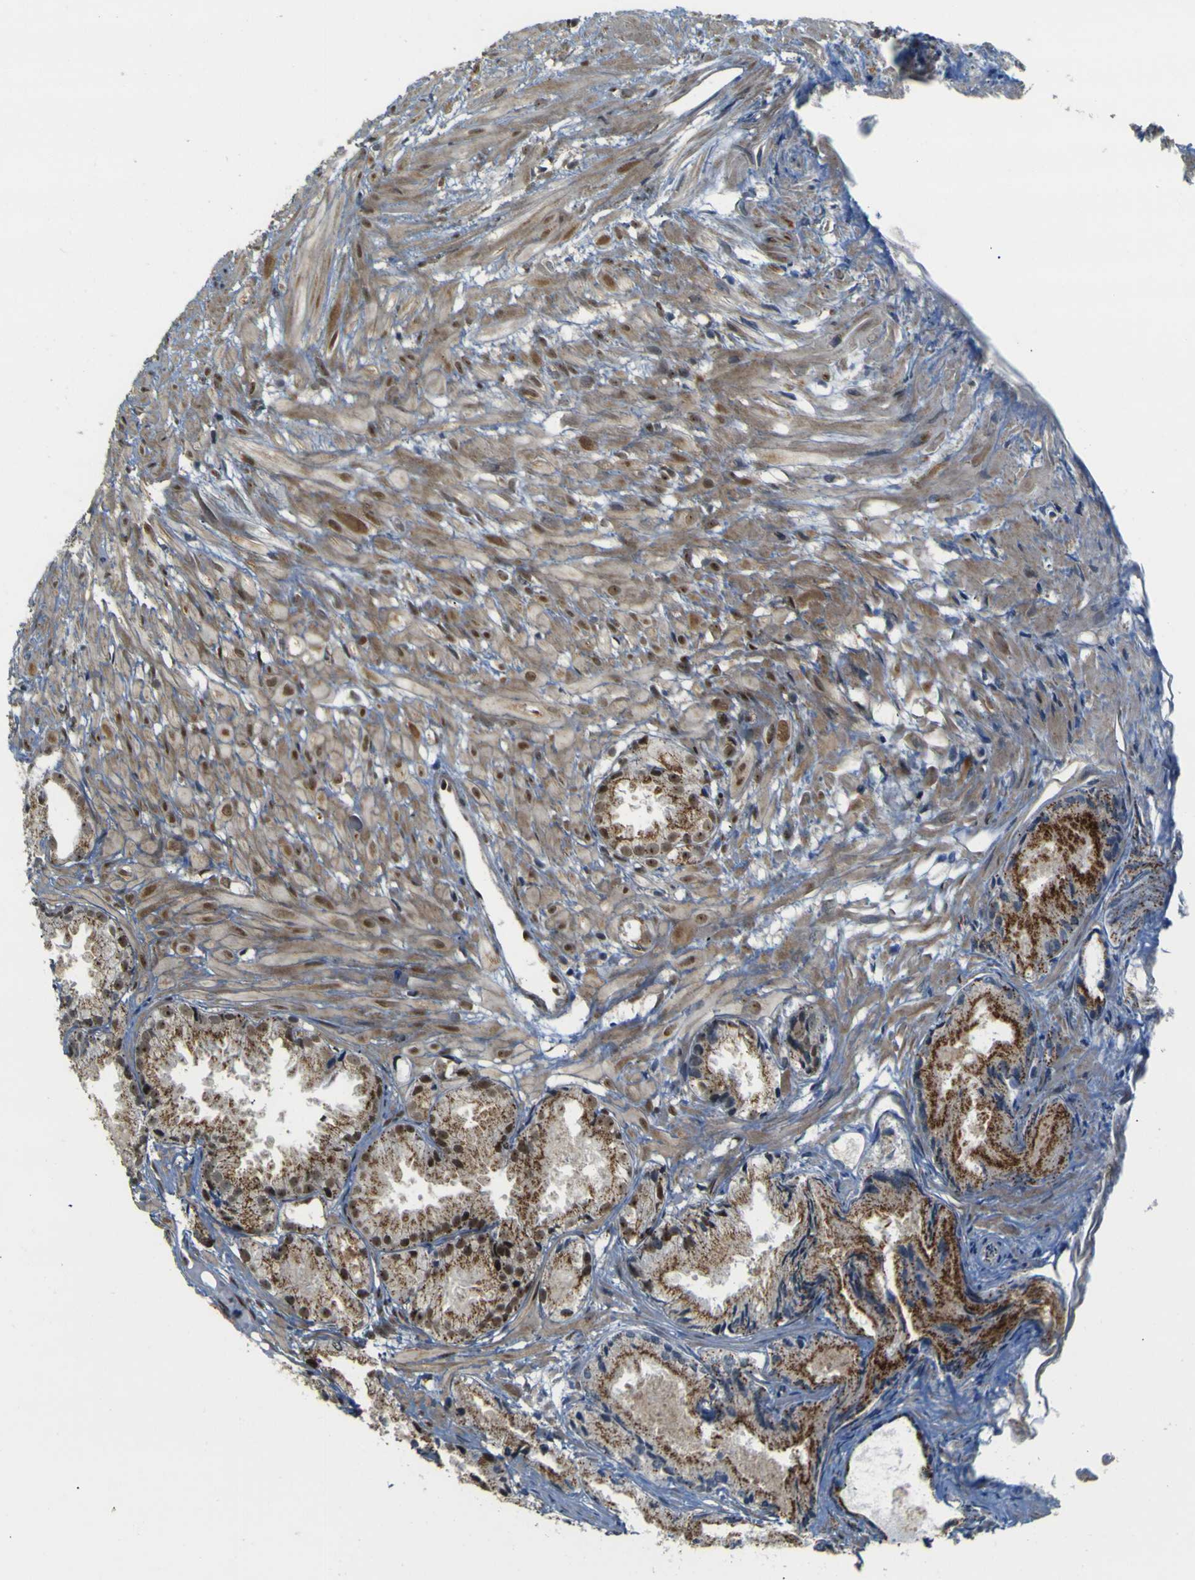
{"staining": {"intensity": "strong", "quantity": ">75%", "location": "cytoplasmic/membranous,nuclear"}, "tissue": "prostate cancer", "cell_type": "Tumor cells", "image_type": "cancer", "snomed": [{"axis": "morphology", "description": "Adenocarcinoma, Low grade"}, {"axis": "topography", "description": "Prostate"}], "caption": "Immunohistochemistry (DAB) staining of human prostate cancer (low-grade adenocarcinoma) shows strong cytoplasmic/membranous and nuclear protein expression in about >75% of tumor cells. (DAB = brown stain, brightfield microscopy at high magnification).", "gene": "ACBD5", "patient": {"sex": "male", "age": 72}}